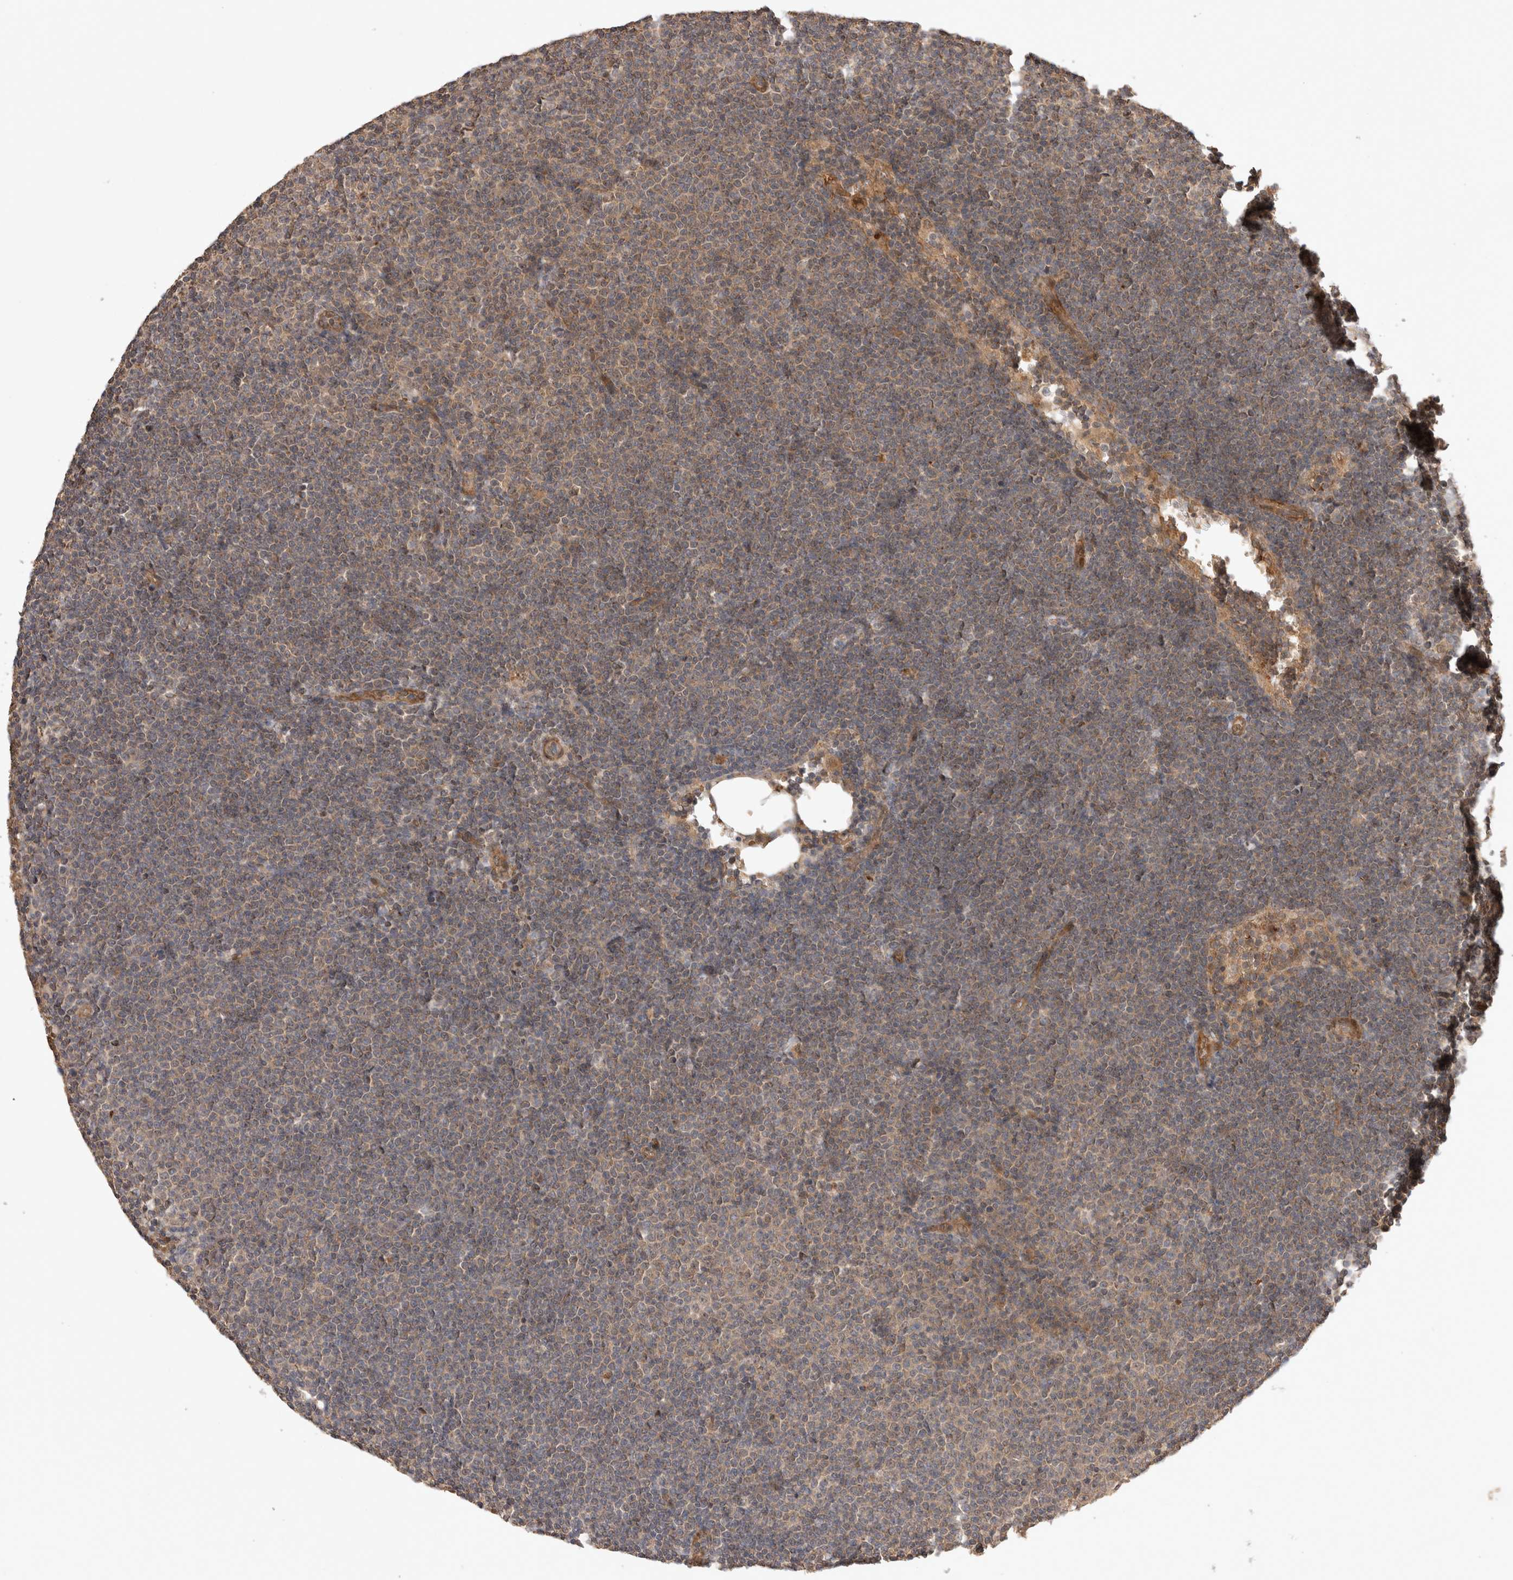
{"staining": {"intensity": "weak", "quantity": ">75%", "location": "cytoplasmic/membranous"}, "tissue": "lymphoma", "cell_type": "Tumor cells", "image_type": "cancer", "snomed": [{"axis": "morphology", "description": "Malignant lymphoma, non-Hodgkin's type, Low grade"}, {"axis": "topography", "description": "Lymph node"}], "caption": "Lymphoma was stained to show a protein in brown. There is low levels of weak cytoplasmic/membranous staining in approximately >75% of tumor cells.", "gene": "FAM221A", "patient": {"sex": "female", "age": 53}}